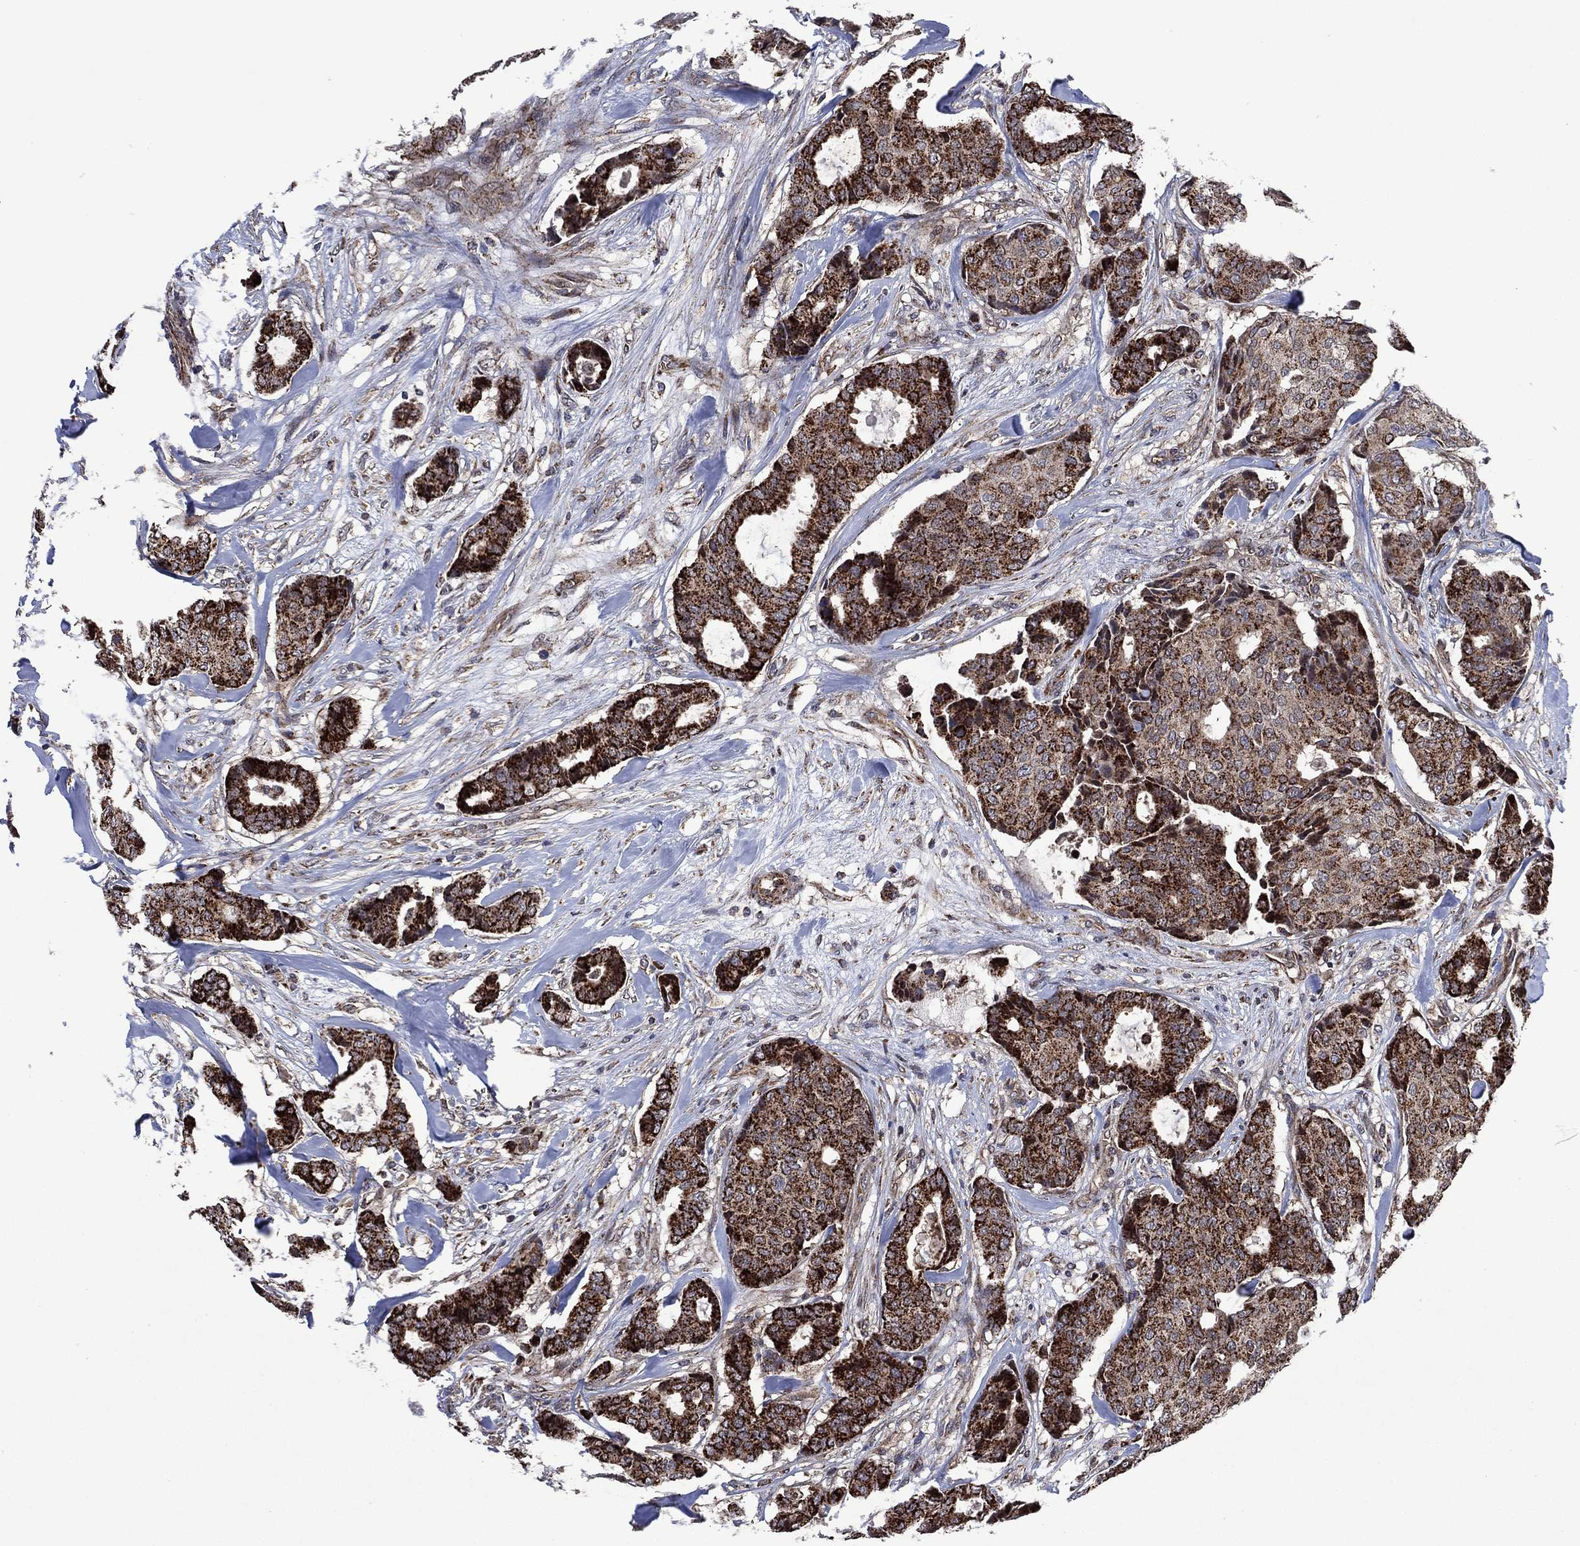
{"staining": {"intensity": "strong", "quantity": ">75%", "location": "cytoplasmic/membranous"}, "tissue": "breast cancer", "cell_type": "Tumor cells", "image_type": "cancer", "snomed": [{"axis": "morphology", "description": "Duct carcinoma"}, {"axis": "topography", "description": "Breast"}], "caption": "Approximately >75% of tumor cells in human breast cancer (intraductal carcinoma) display strong cytoplasmic/membranous protein staining as visualized by brown immunohistochemical staining.", "gene": "HTD2", "patient": {"sex": "female", "age": 75}}